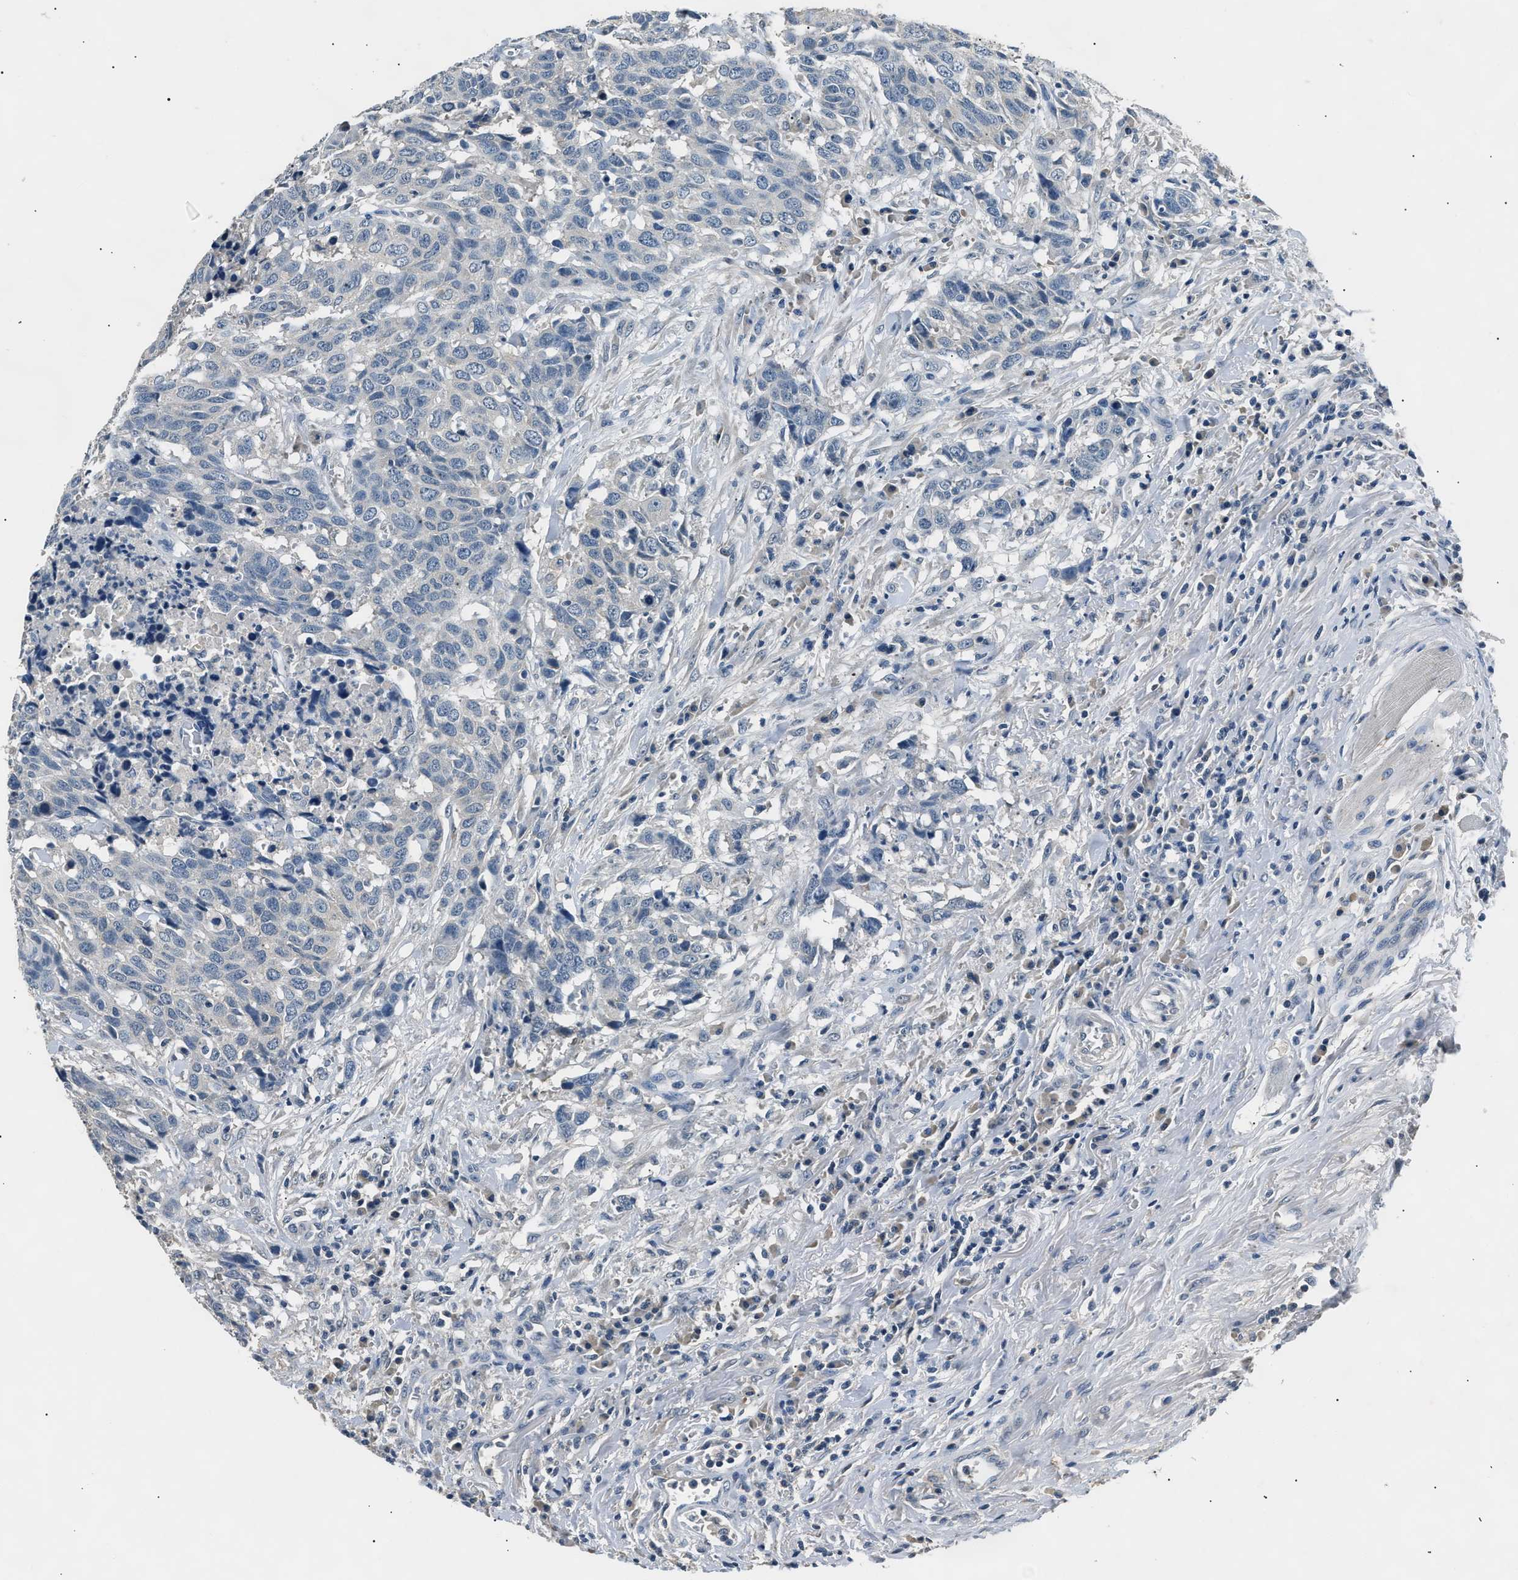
{"staining": {"intensity": "negative", "quantity": "none", "location": "none"}, "tissue": "head and neck cancer", "cell_type": "Tumor cells", "image_type": "cancer", "snomed": [{"axis": "morphology", "description": "Squamous cell carcinoma, NOS"}, {"axis": "topography", "description": "Head-Neck"}], "caption": "An image of human squamous cell carcinoma (head and neck) is negative for staining in tumor cells.", "gene": "INHA", "patient": {"sex": "male", "age": 66}}